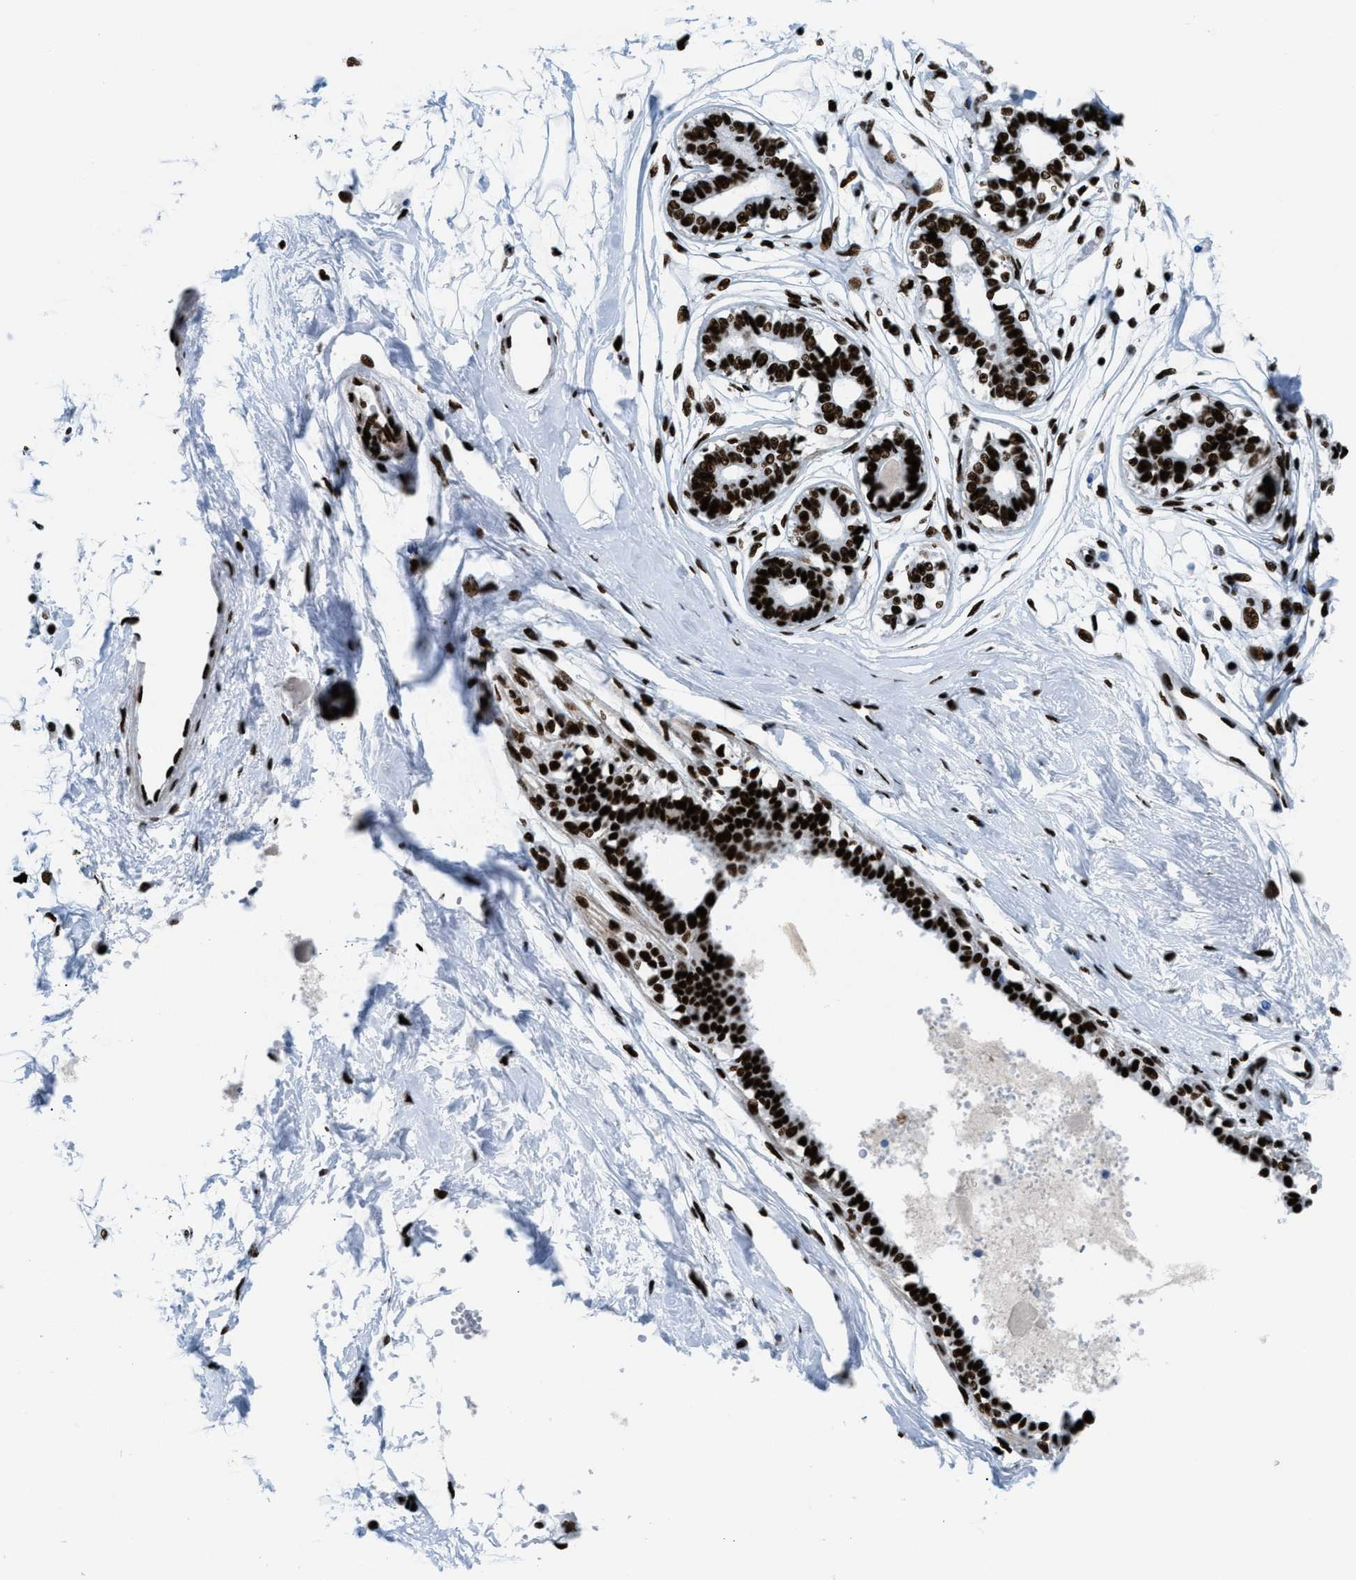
{"staining": {"intensity": "strong", "quantity": ">75%", "location": "nuclear"}, "tissue": "breast", "cell_type": "Adipocytes", "image_type": "normal", "snomed": [{"axis": "morphology", "description": "Normal tissue, NOS"}, {"axis": "topography", "description": "Breast"}], "caption": "Approximately >75% of adipocytes in unremarkable human breast exhibit strong nuclear protein expression as visualized by brown immunohistochemical staining.", "gene": "NONO", "patient": {"sex": "female", "age": 45}}